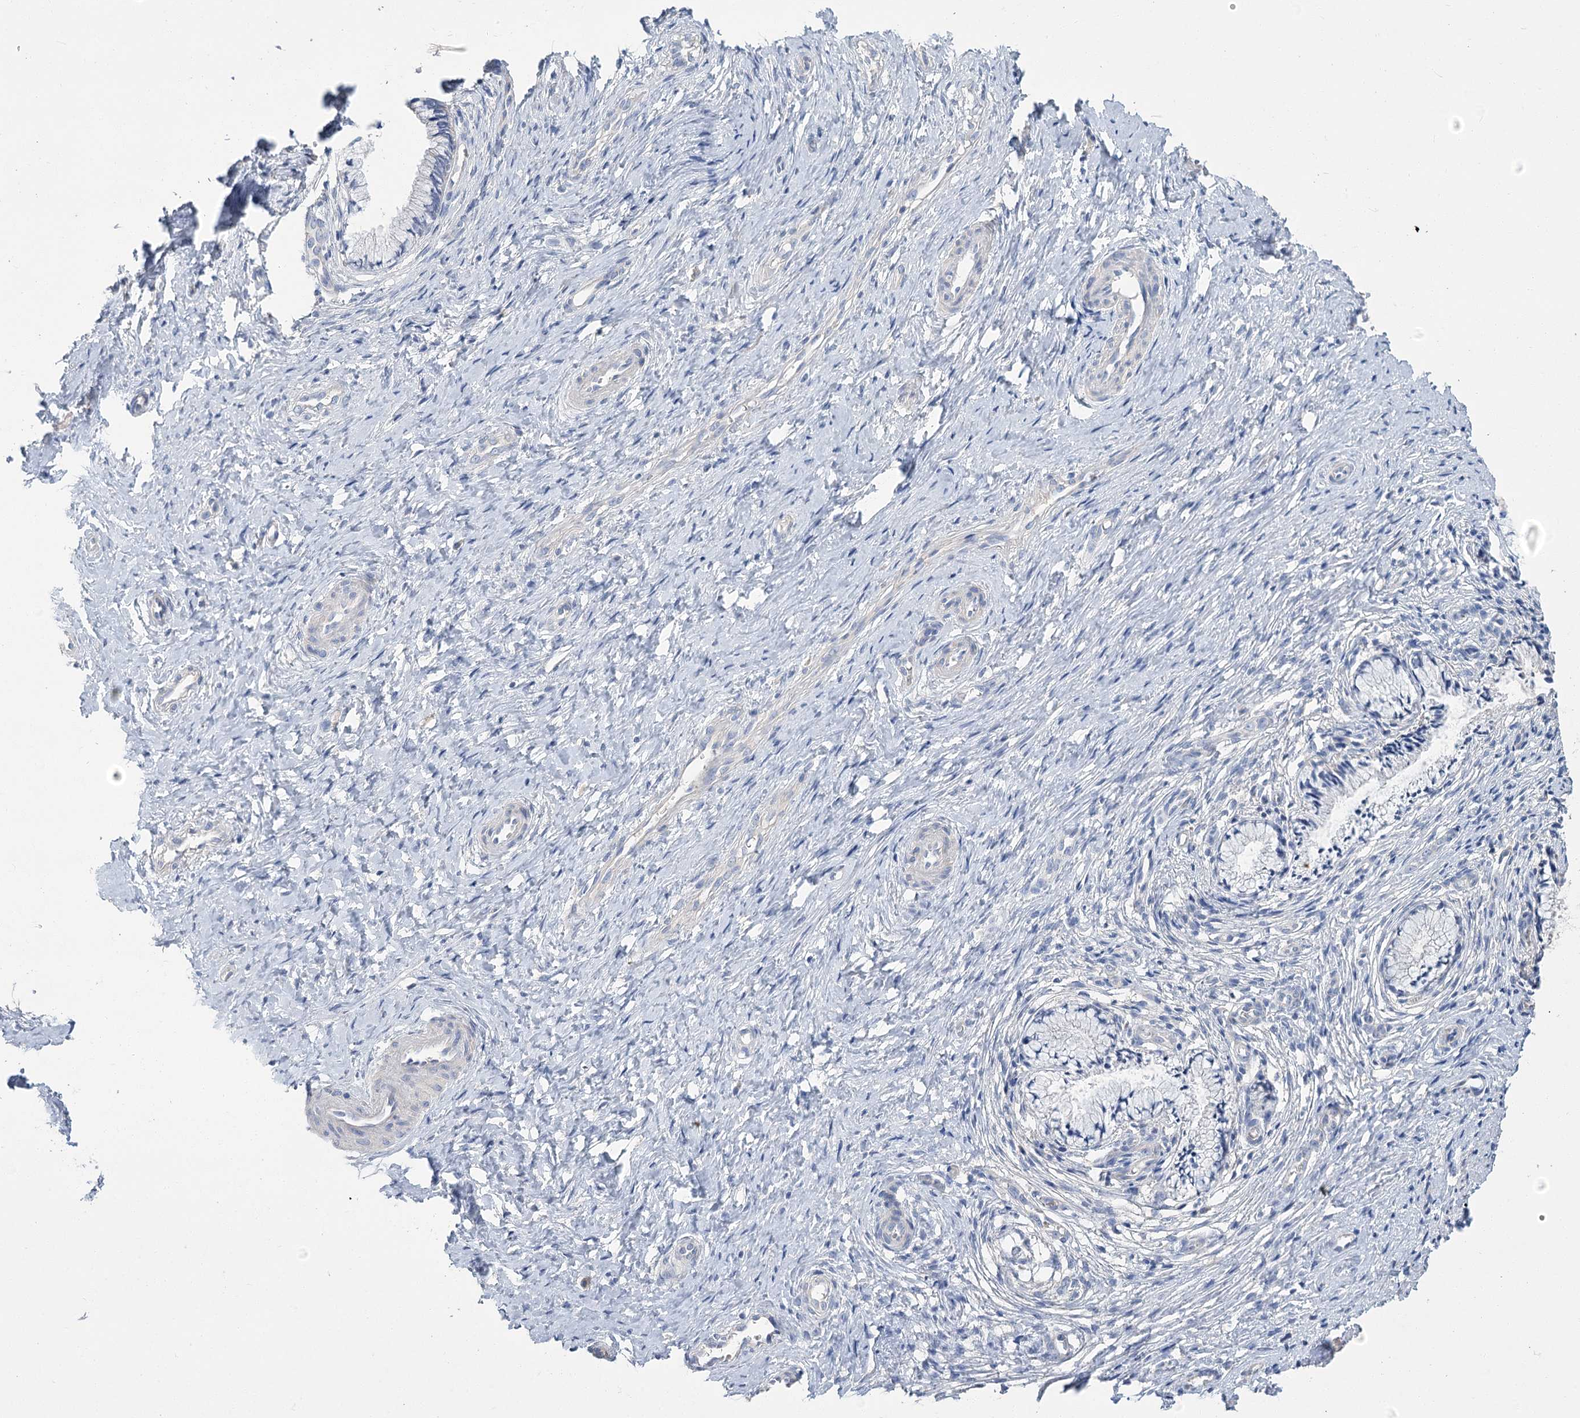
{"staining": {"intensity": "negative", "quantity": "none", "location": "none"}, "tissue": "cervix", "cell_type": "Glandular cells", "image_type": "normal", "snomed": [{"axis": "morphology", "description": "Normal tissue, NOS"}, {"axis": "topography", "description": "Cervix"}], "caption": "DAB (3,3'-diaminobenzidine) immunohistochemical staining of unremarkable human cervix reveals no significant expression in glandular cells.", "gene": "SLC9A3", "patient": {"sex": "female", "age": 36}}